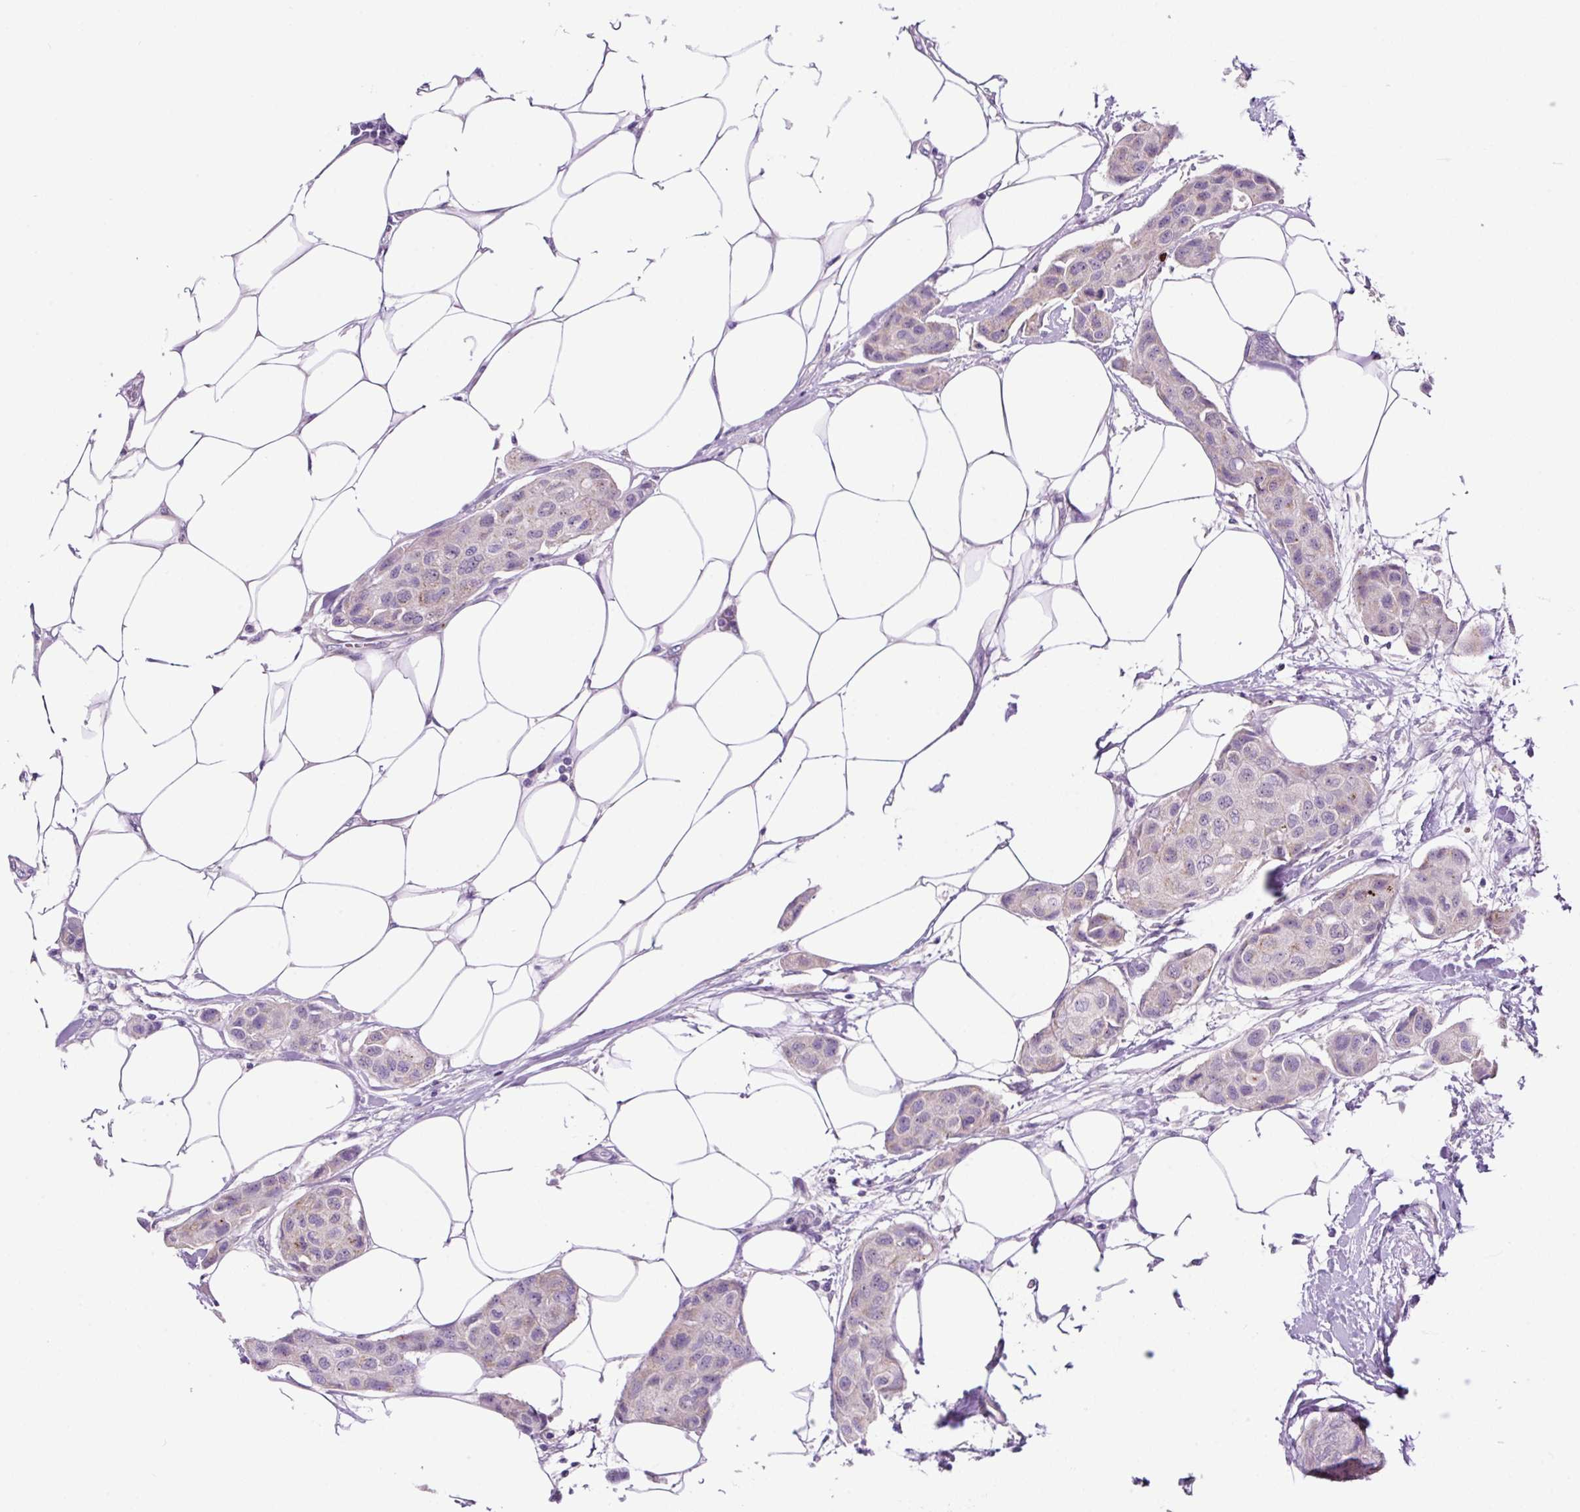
{"staining": {"intensity": "negative", "quantity": "none", "location": "none"}, "tissue": "breast cancer", "cell_type": "Tumor cells", "image_type": "cancer", "snomed": [{"axis": "morphology", "description": "Duct carcinoma"}, {"axis": "topography", "description": "Breast"}, {"axis": "topography", "description": "Lymph node"}], "caption": "Human breast cancer stained for a protein using immunohistochemistry shows no staining in tumor cells.", "gene": "OGDHL", "patient": {"sex": "female", "age": 80}}